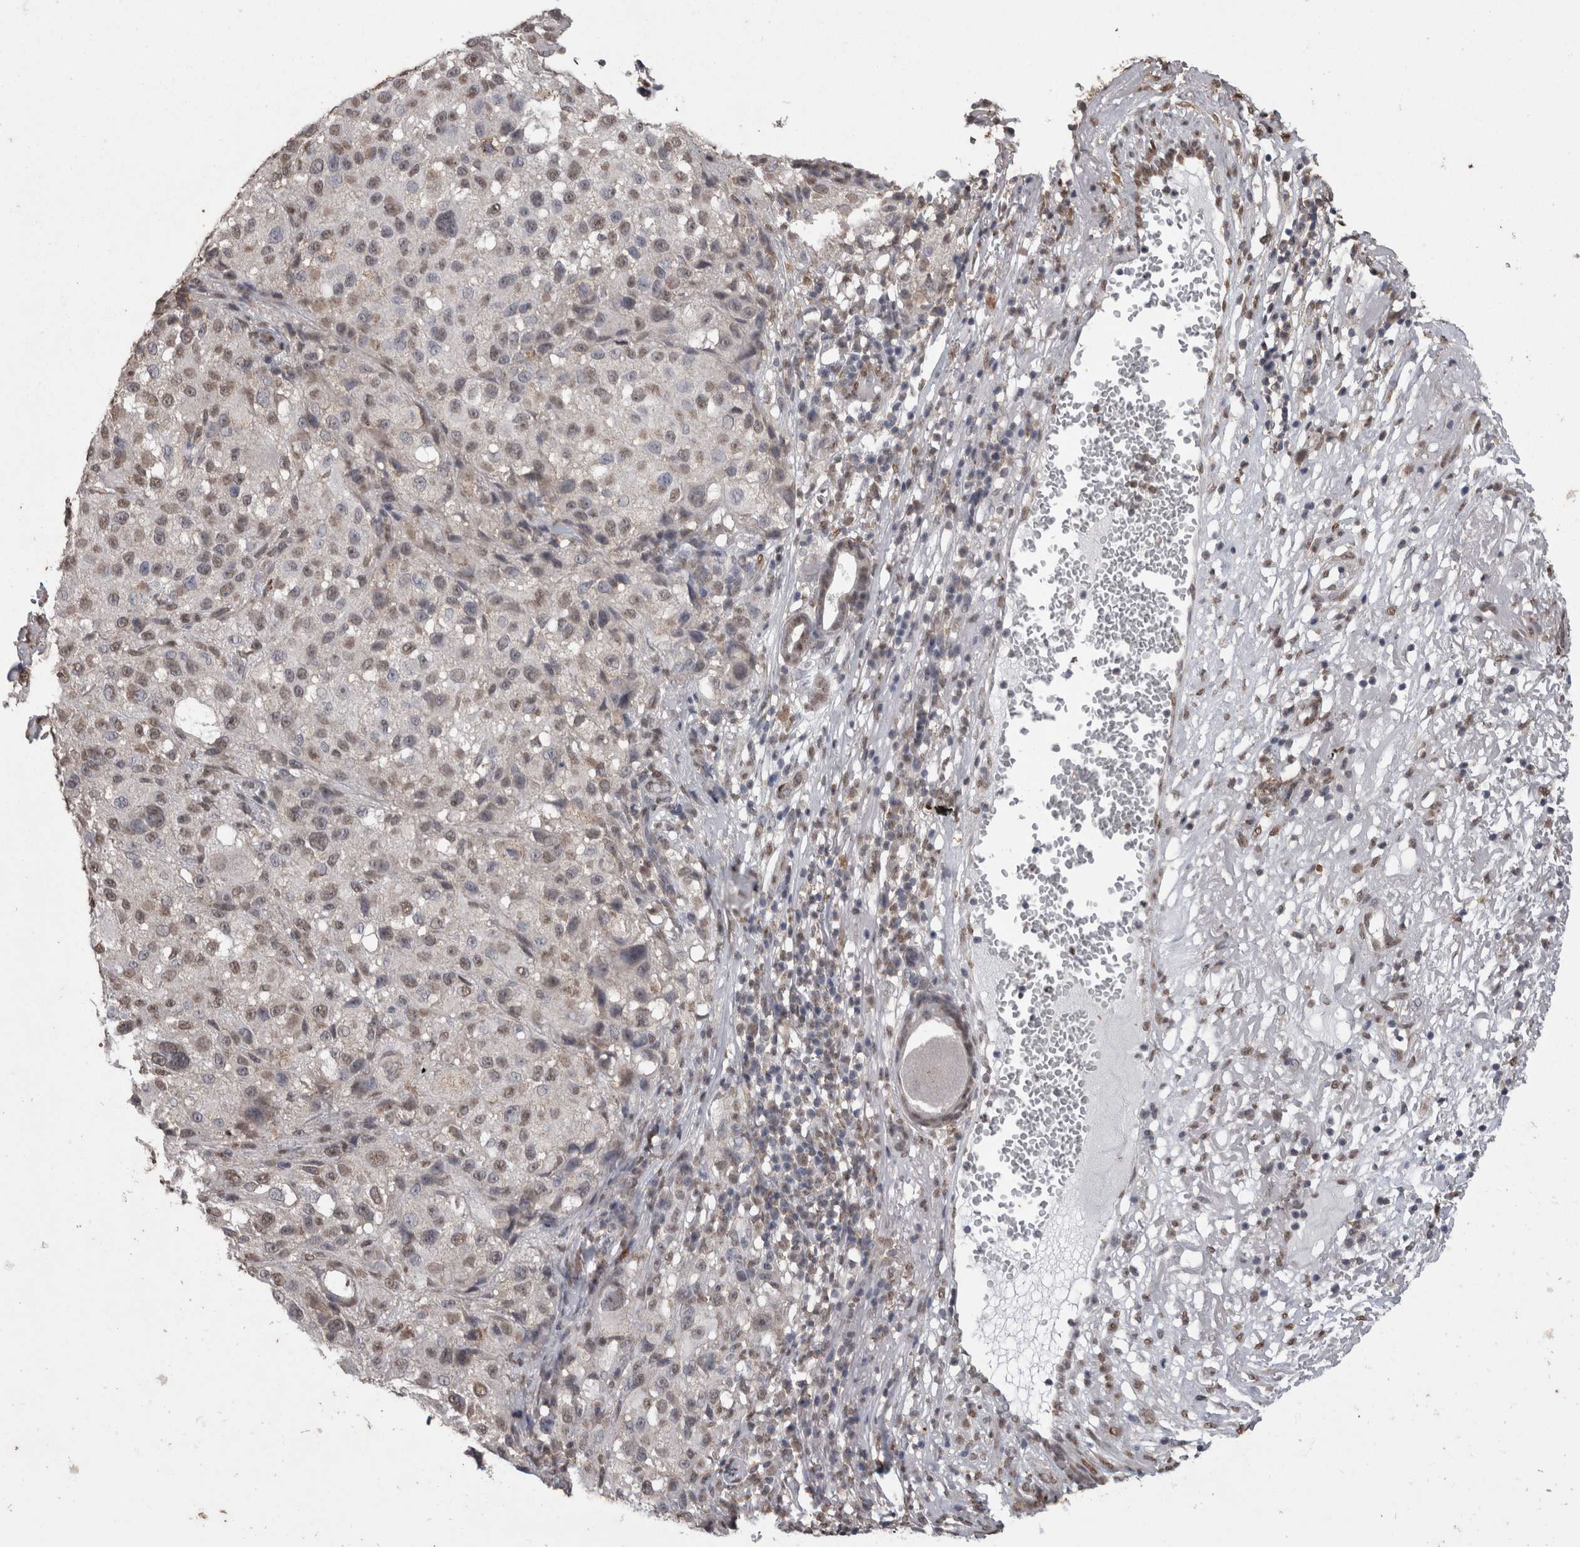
{"staining": {"intensity": "weak", "quantity": ">75%", "location": "nuclear"}, "tissue": "melanoma", "cell_type": "Tumor cells", "image_type": "cancer", "snomed": [{"axis": "morphology", "description": "Necrosis, NOS"}, {"axis": "morphology", "description": "Malignant melanoma, NOS"}, {"axis": "topography", "description": "Skin"}], "caption": "An immunohistochemistry histopathology image of neoplastic tissue is shown. Protein staining in brown labels weak nuclear positivity in melanoma within tumor cells. The protein of interest is shown in brown color, while the nuclei are stained blue.", "gene": "SMAD7", "patient": {"sex": "female", "age": 87}}